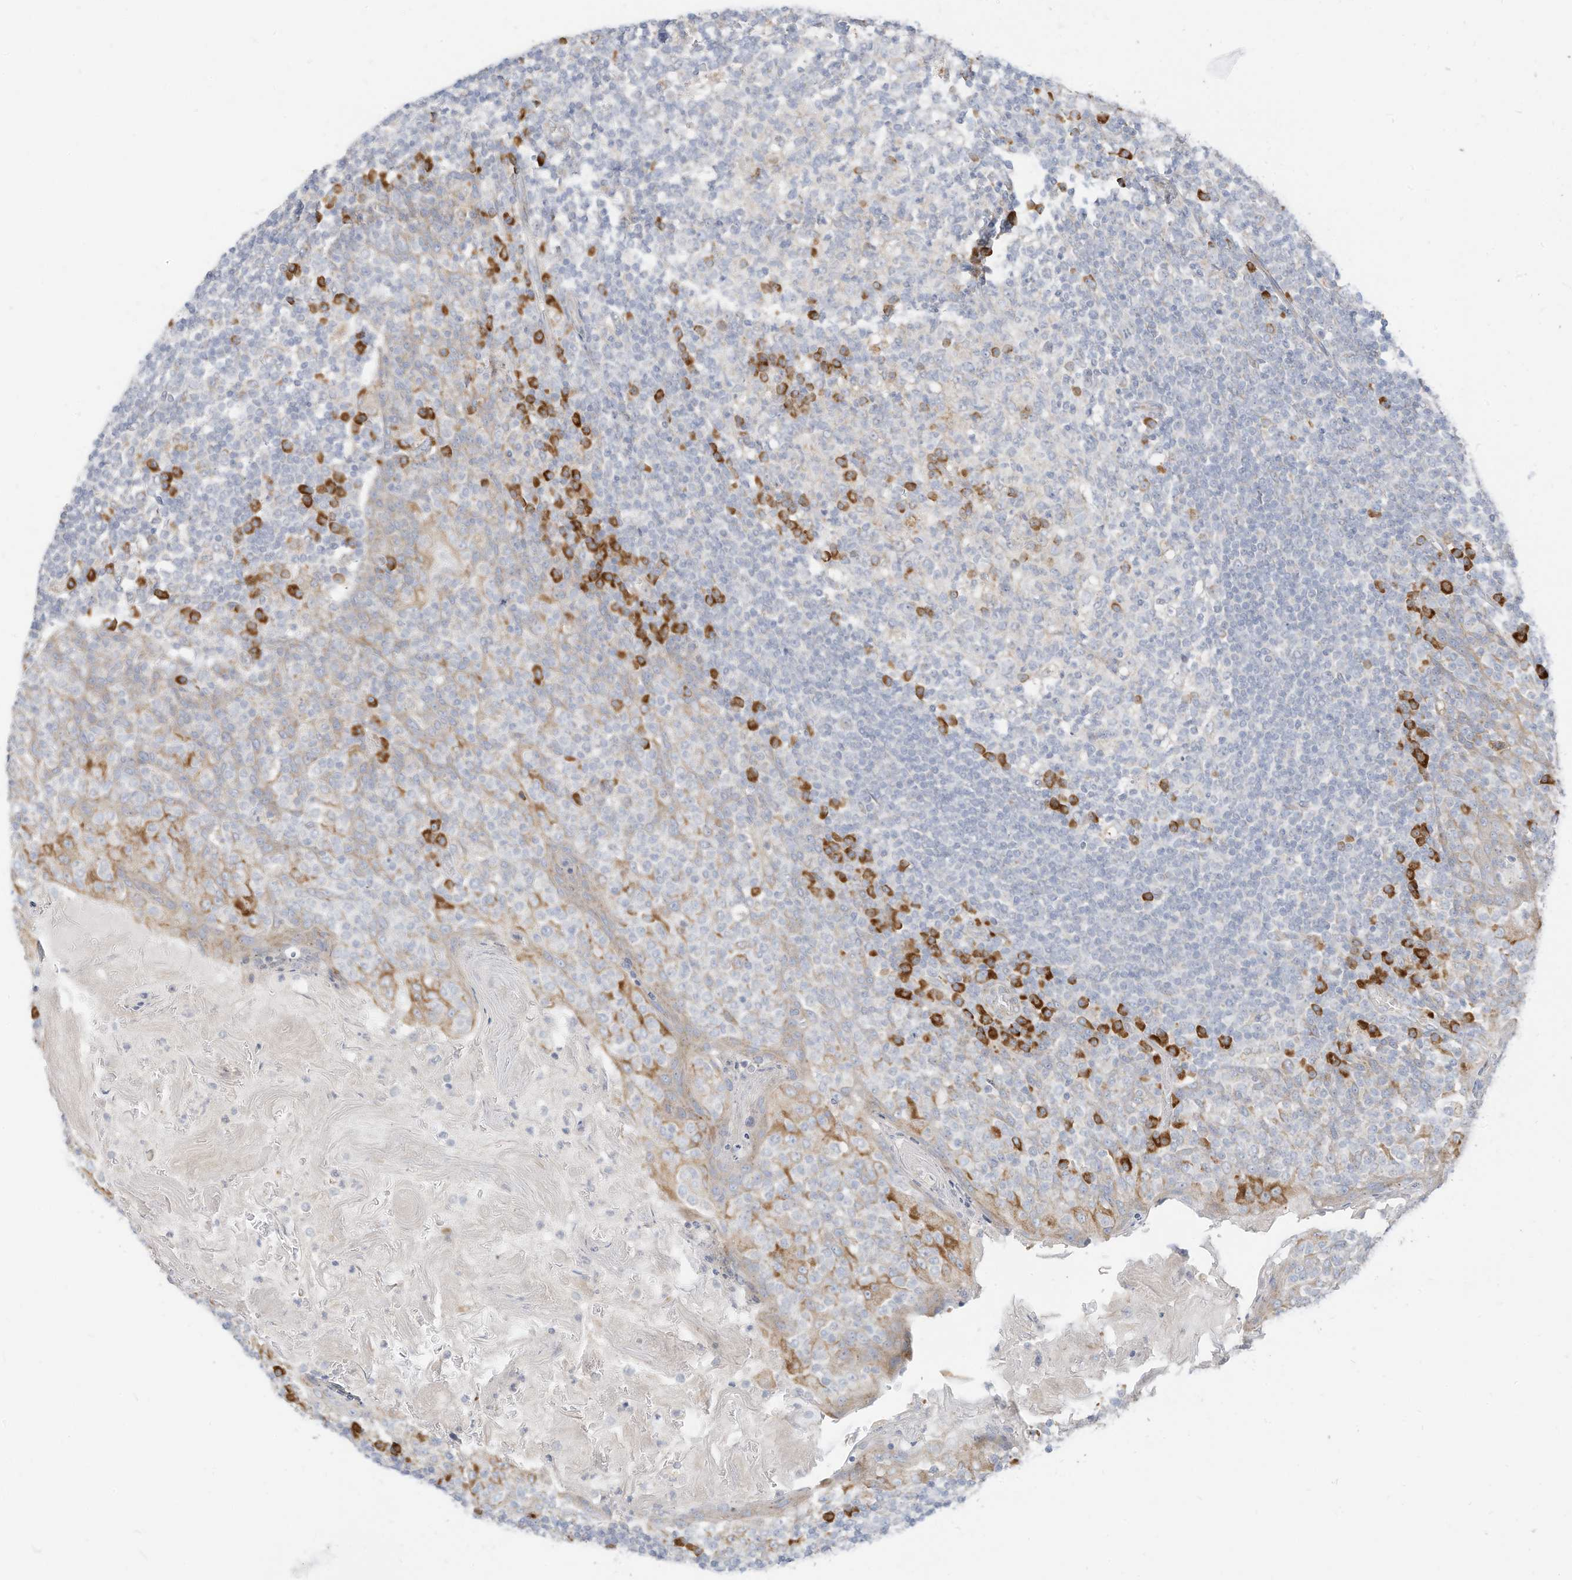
{"staining": {"intensity": "negative", "quantity": "none", "location": "none"}, "tissue": "tonsil", "cell_type": "Germinal center cells", "image_type": "normal", "snomed": [{"axis": "morphology", "description": "Normal tissue, NOS"}, {"axis": "topography", "description": "Tonsil"}], "caption": "Immunohistochemical staining of benign tonsil demonstrates no significant expression in germinal center cells. Nuclei are stained in blue.", "gene": "STT3A", "patient": {"sex": "female", "age": 19}}